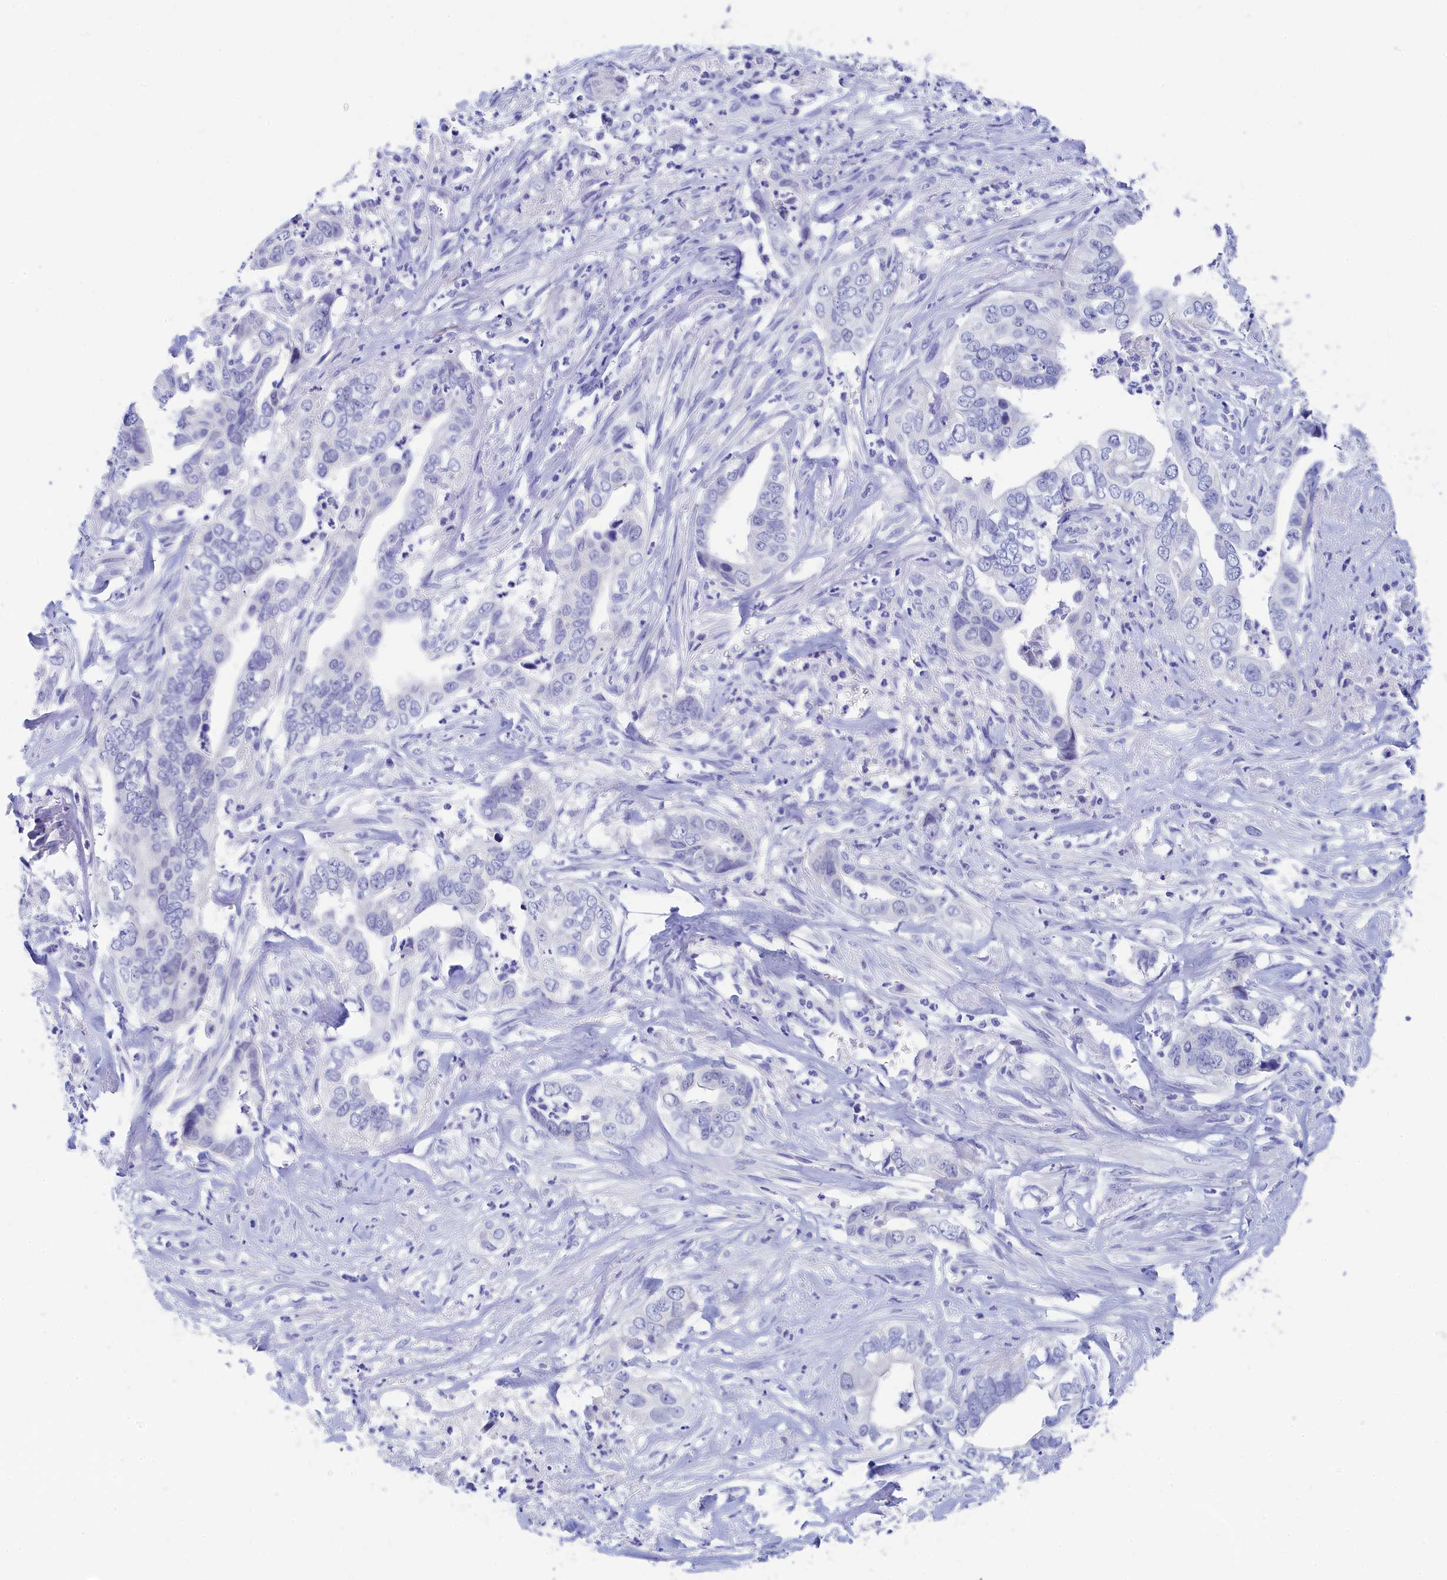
{"staining": {"intensity": "negative", "quantity": "none", "location": "none"}, "tissue": "liver cancer", "cell_type": "Tumor cells", "image_type": "cancer", "snomed": [{"axis": "morphology", "description": "Cholangiocarcinoma"}, {"axis": "topography", "description": "Liver"}], "caption": "IHC of human liver cancer shows no positivity in tumor cells. Brightfield microscopy of immunohistochemistry stained with DAB (brown) and hematoxylin (blue), captured at high magnification.", "gene": "TRIM10", "patient": {"sex": "female", "age": 79}}